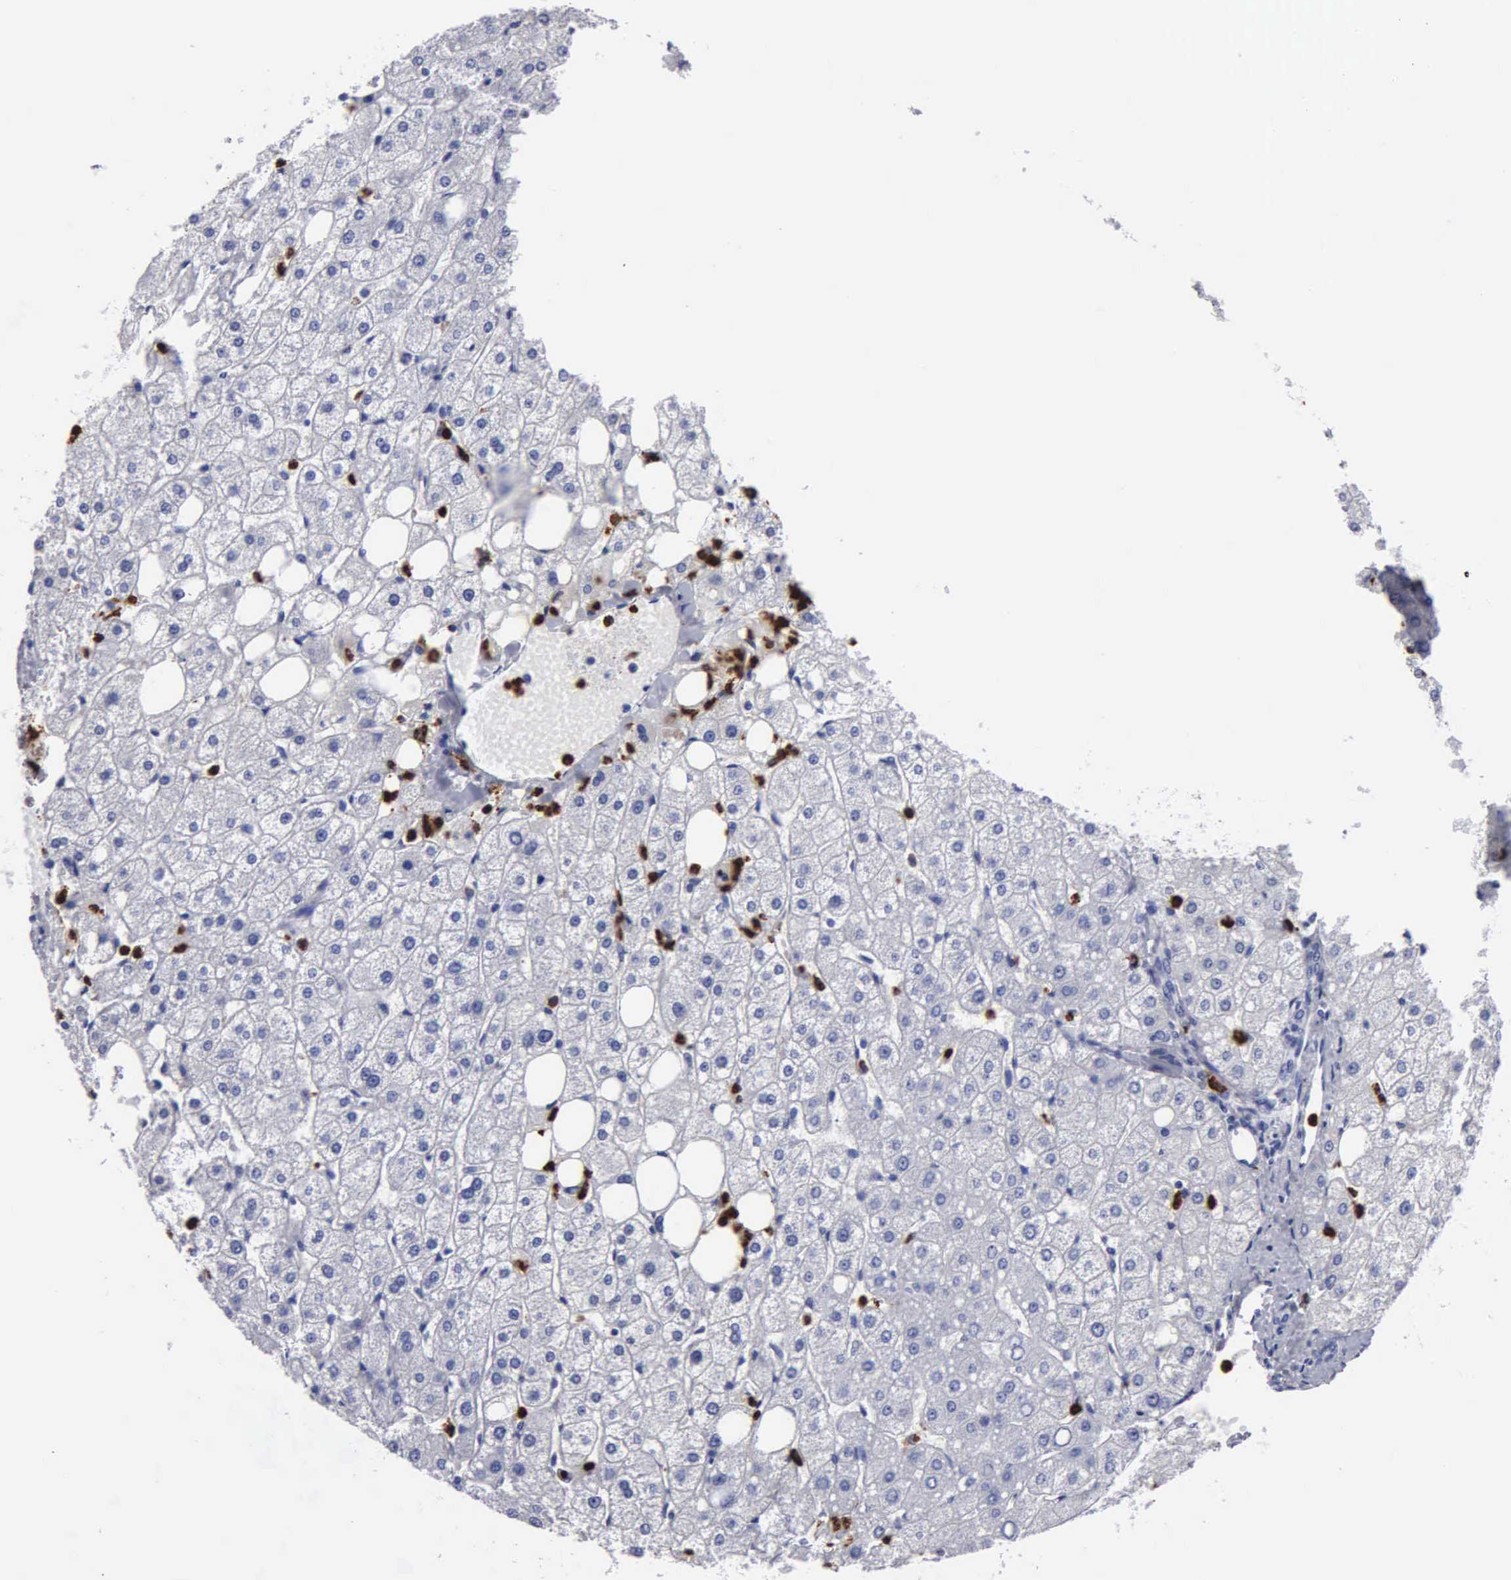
{"staining": {"intensity": "negative", "quantity": "none", "location": "none"}, "tissue": "liver", "cell_type": "Cholangiocytes", "image_type": "normal", "snomed": [{"axis": "morphology", "description": "Normal tissue, NOS"}, {"axis": "topography", "description": "Liver"}], "caption": "This is an IHC photomicrograph of normal liver. There is no positivity in cholangiocytes.", "gene": "CTSG", "patient": {"sex": "male", "age": 35}}